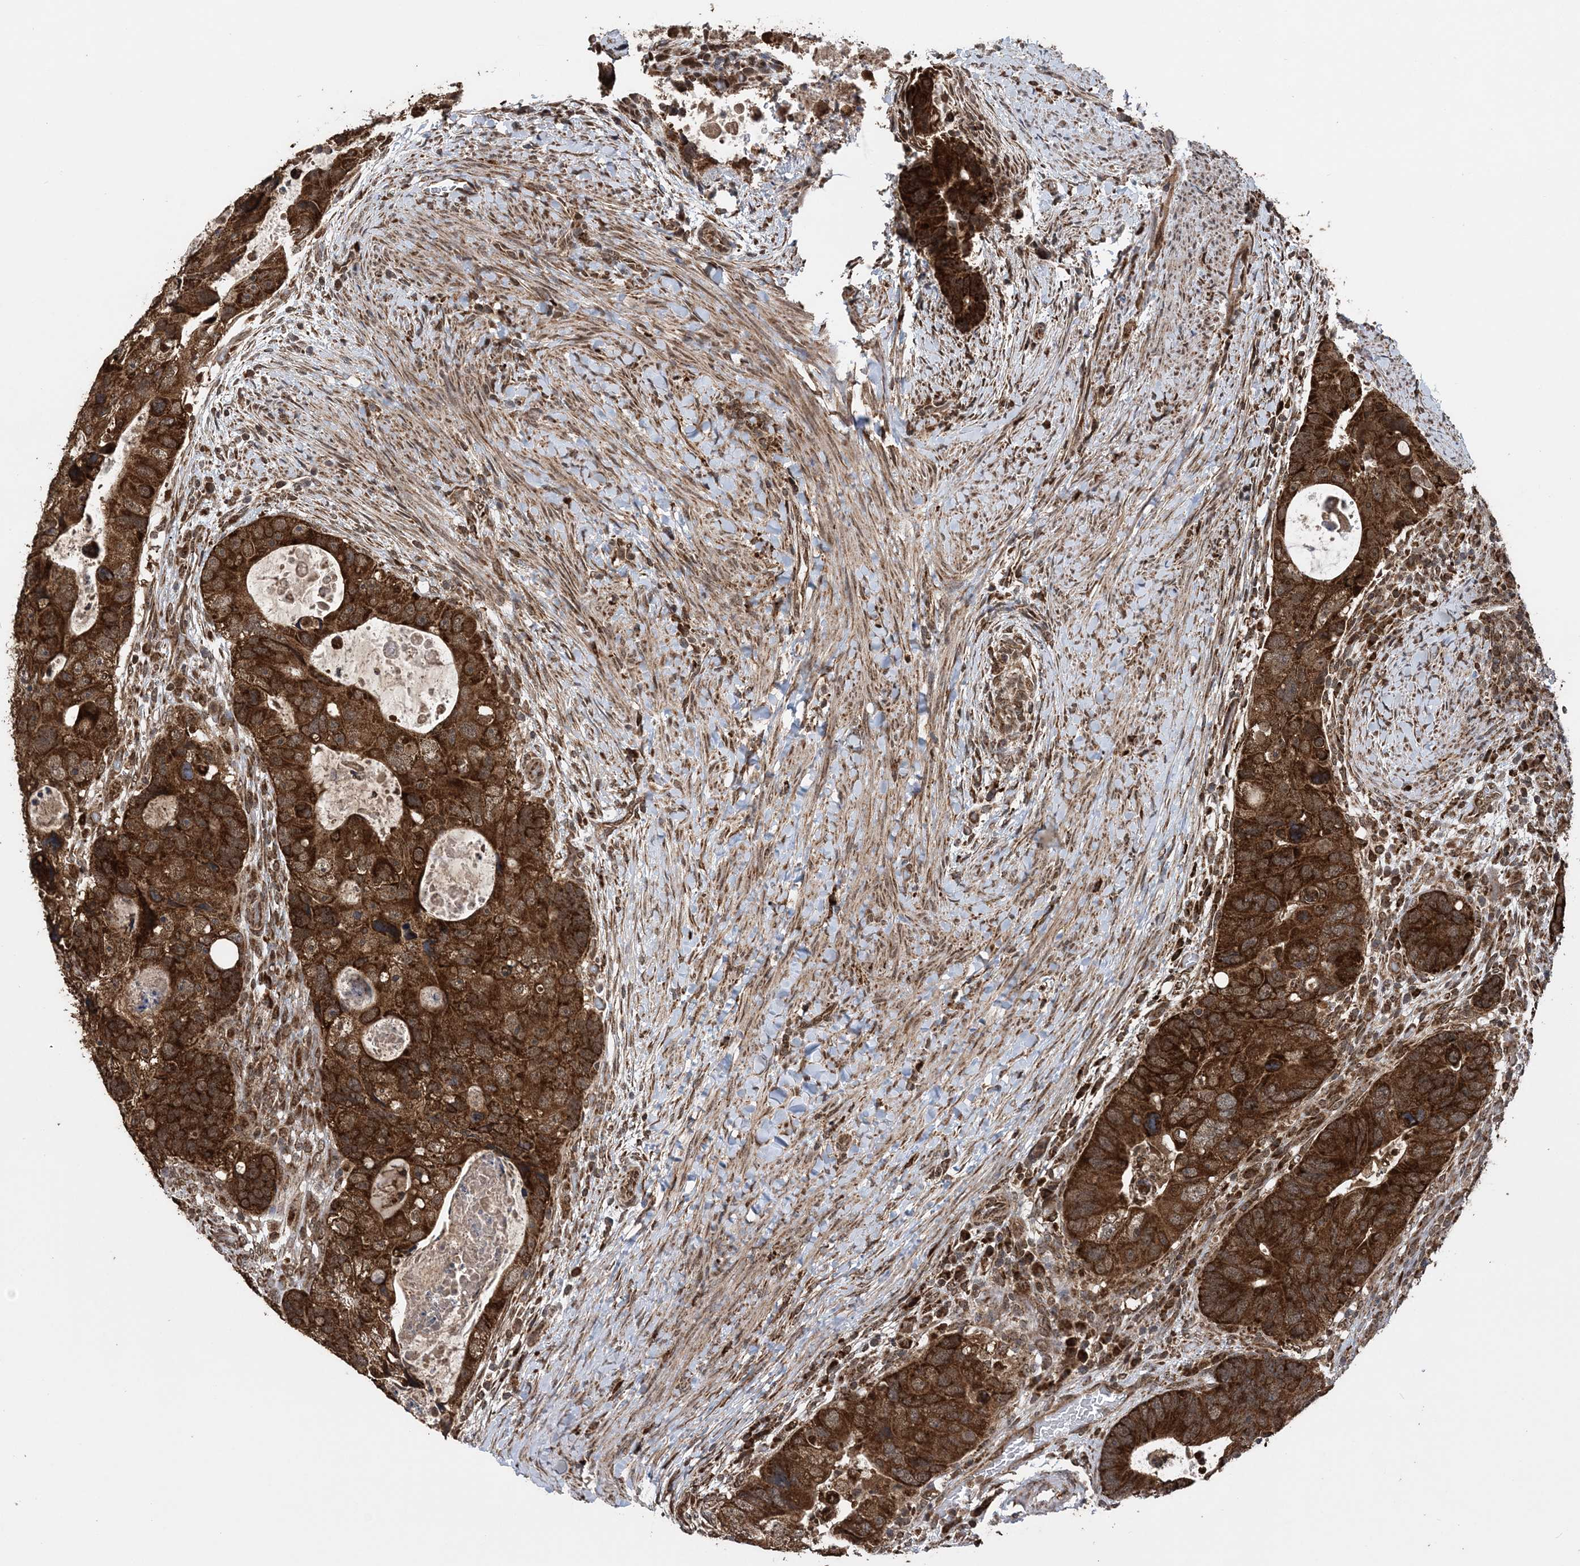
{"staining": {"intensity": "strong", "quantity": ">75%", "location": "cytoplasmic/membranous"}, "tissue": "colorectal cancer", "cell_type": "Tumor cells", "image_type": "cancer", "snomed": [{"axis": "morphology", "description": "Adenocarcinoma, NOS"}, {"axis": "topography", "description": "Rectum"}], "caption": "There is high levels of strong cytoplasmic/membranous staining in tumor cells of adenocarcinoma (colorectal), as demonstrated by immunohistochemical staining (brown color).", "gene": "PCBP1", "patient": {"sex": "male", "age": 59}}